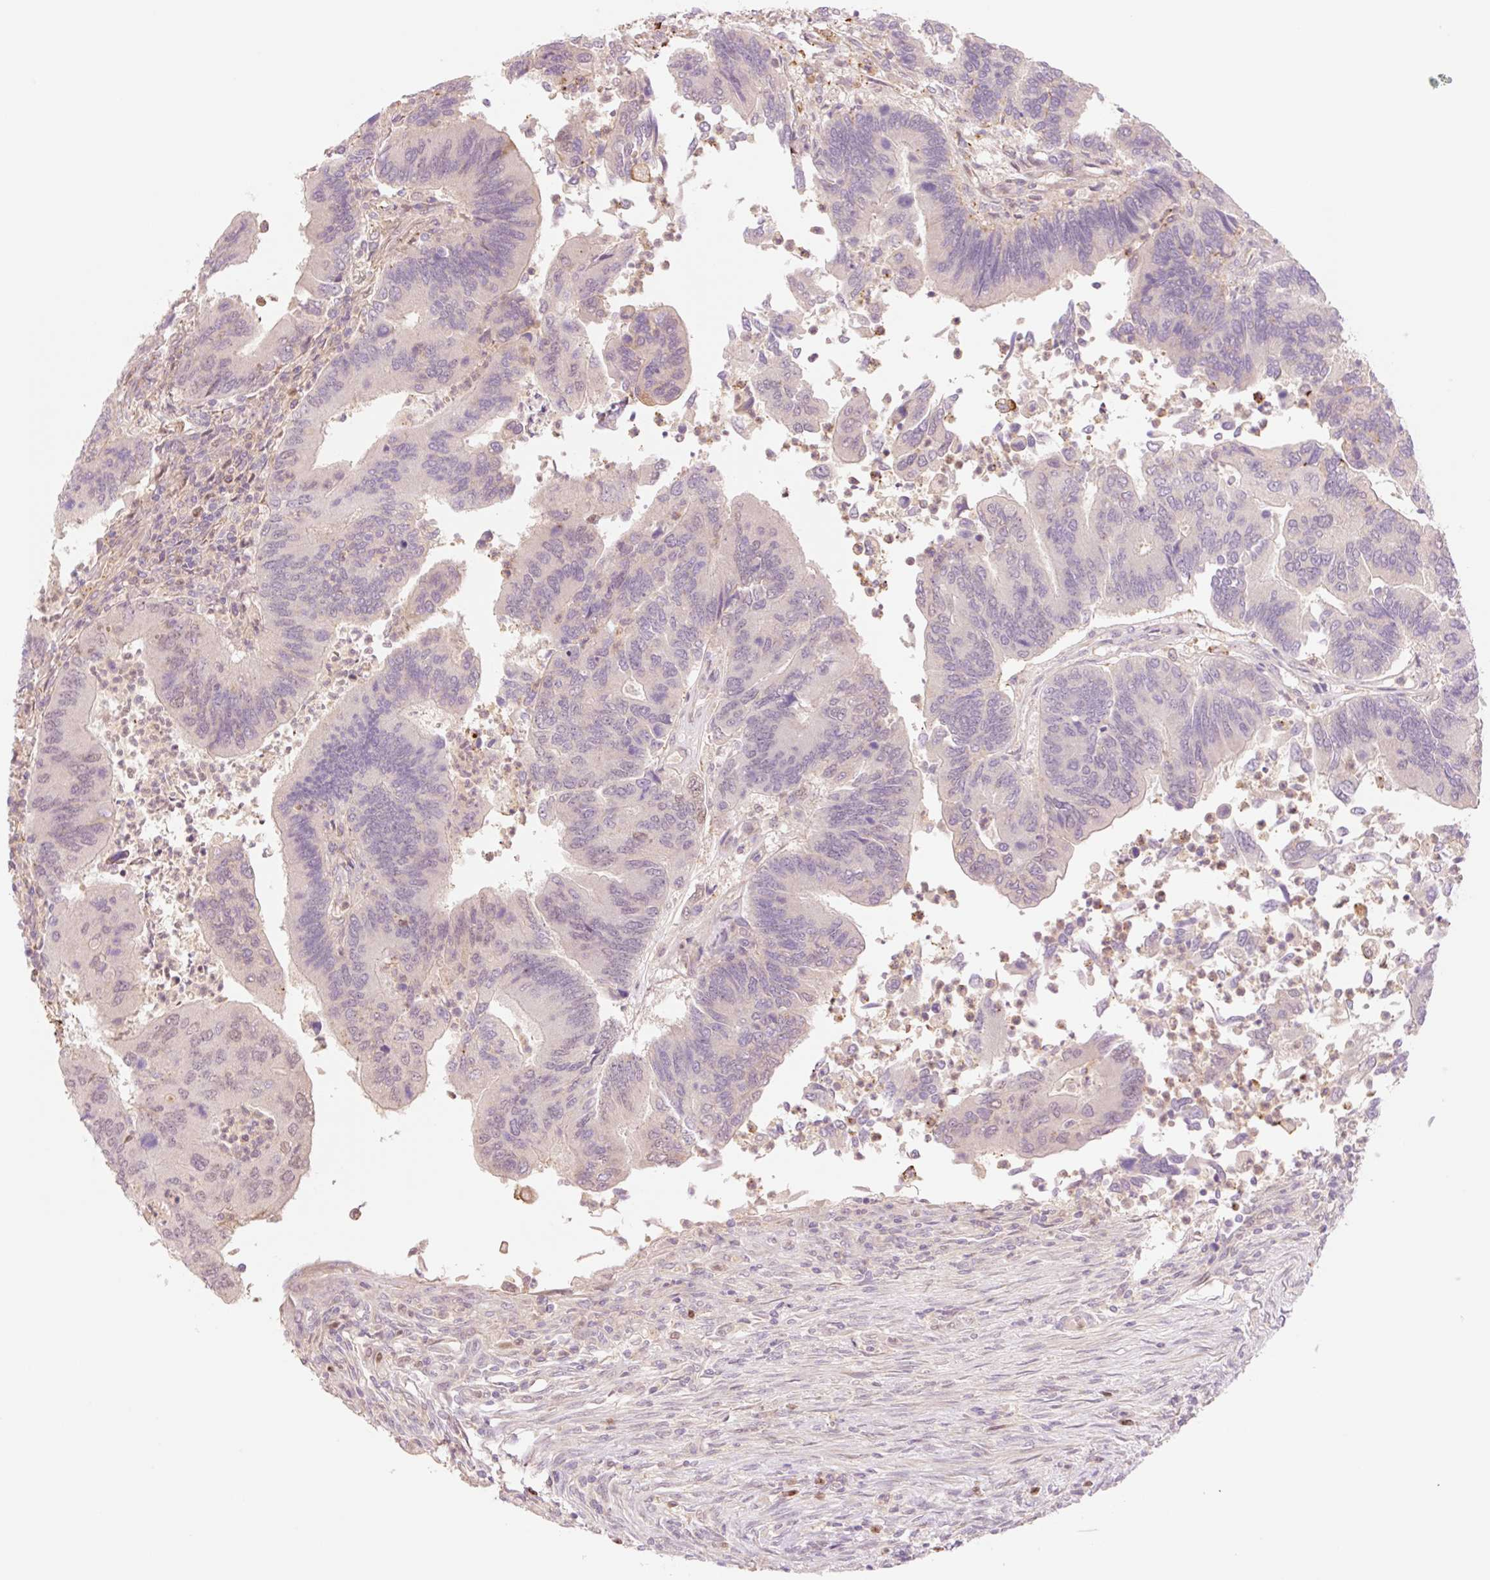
{"staining": {"intensity": "weak", "quantity": "<25%", "location": "nuclear"}, "tissue": "colorectal cancer", "cell_type": "Tumor cells", "image_type": "cancer", "snomed": [{"axis": "morphology", "description": "Adenocarcinoma, NOS"}, {"axis": "topography", "description": "Colon"}], "caption": "This is a histopathology image of immunohistochemistry (IHC) staining of colorectal adenocarcinoma, which shows no staining in tumor cells.", "gene": "HEBP1", "patient": {"sex": "female", "age": 67}}